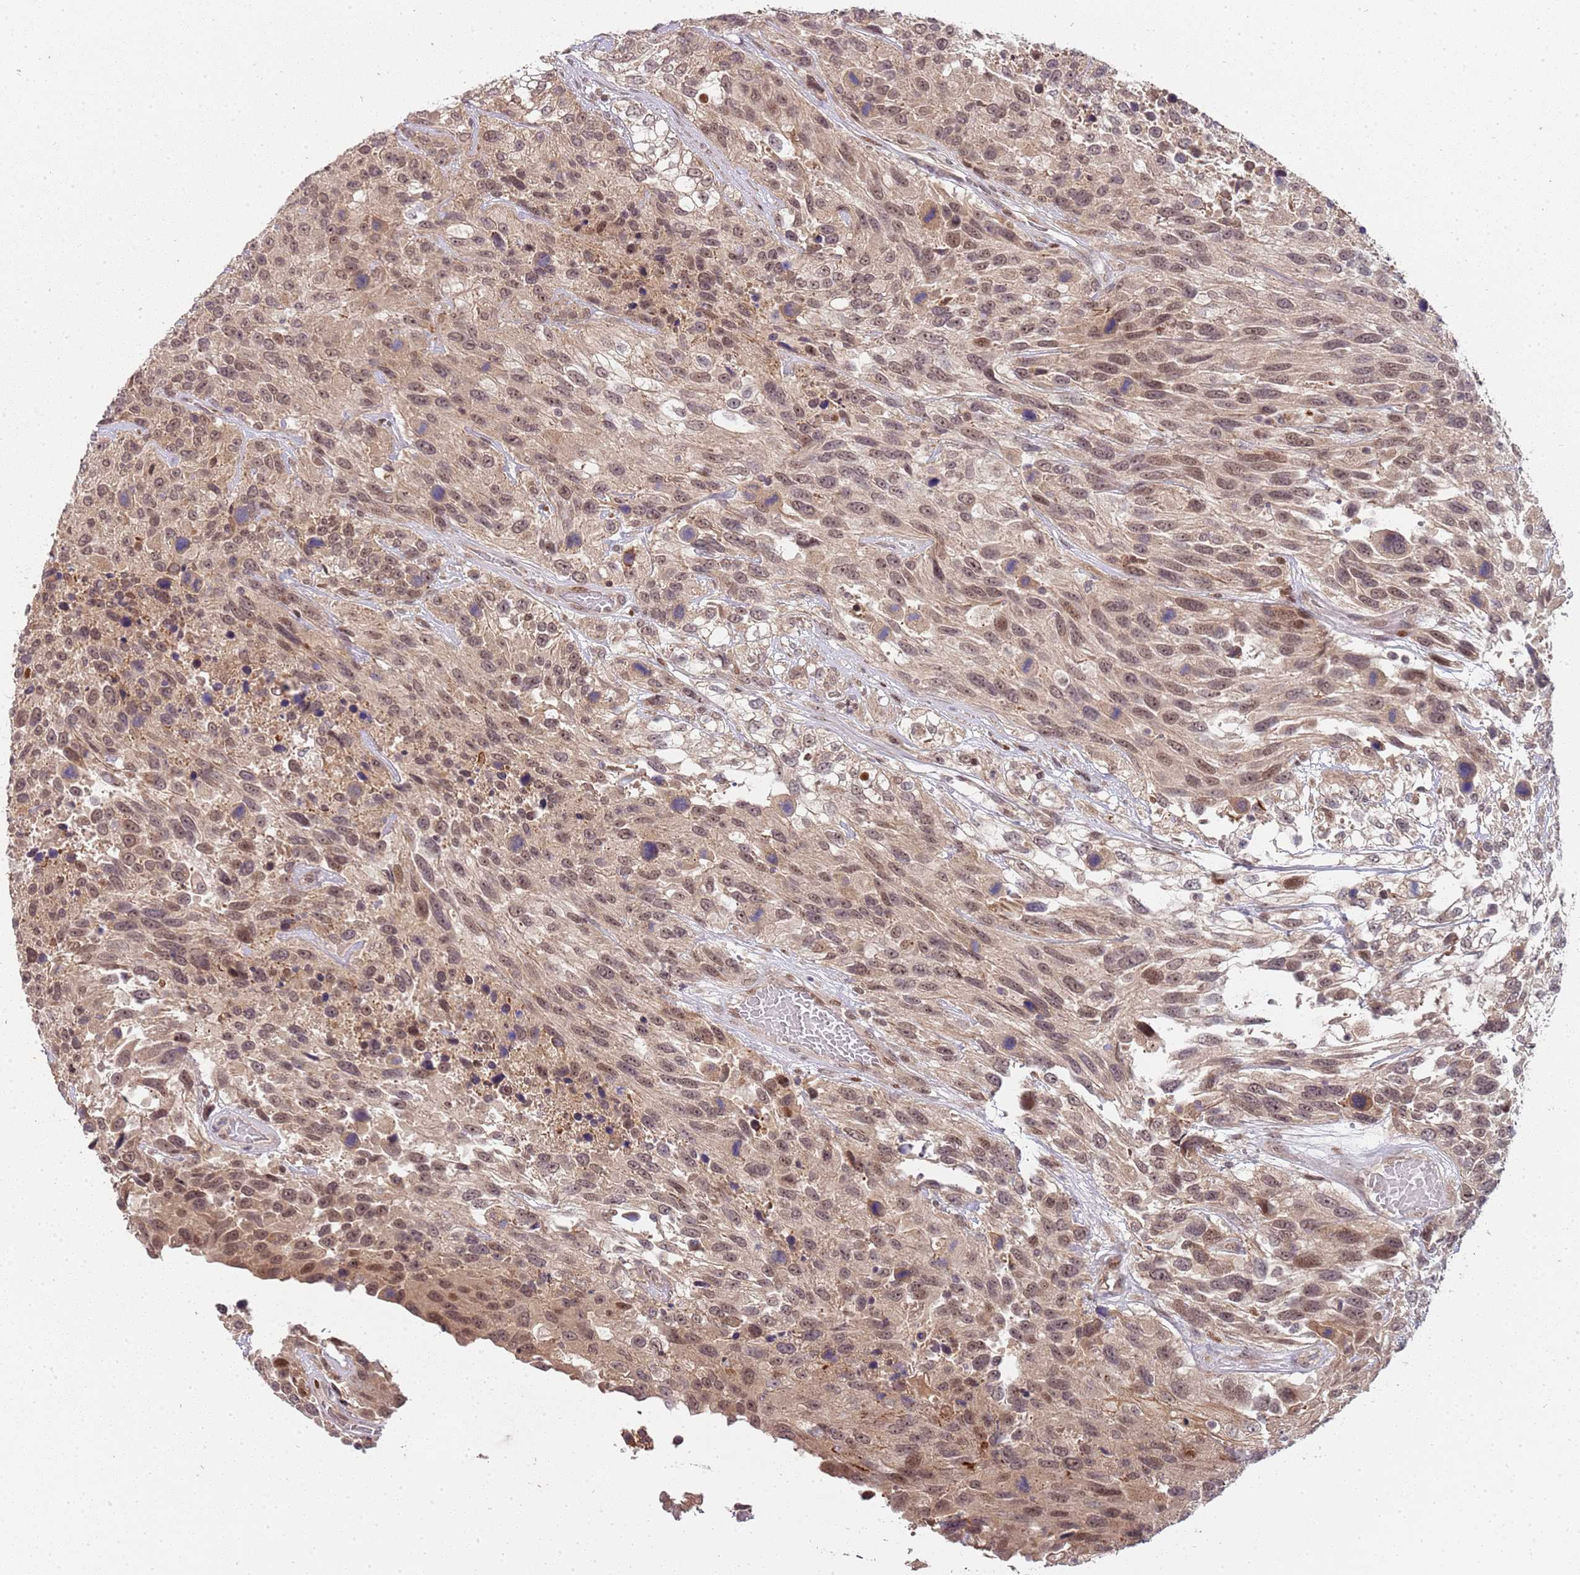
{"staining": {"intensity": "moderate", "quantity": ">75%", "location": "nuclear"}, "tissue": "urothelial cancer", "cell_type": "Tumor cells", "image_type": "cancer", "snomed": [{"axis": "morphology", "description": "Urothelial carcinoma, High grade"}, {"axis": "topography", "description": "Urinary bladder"}], "caption": "IHC micrograph of neoplastic tissue: human urothelial carcinoma (high-grade) stained using immunohistochemistry reveals medium levels of moderate protein expression localized specifically in the nuclear of tumor cells, appearing as a nuclear brown color.", "gene": "EDC3", "patient": {"sex": "female", "age": 70}}